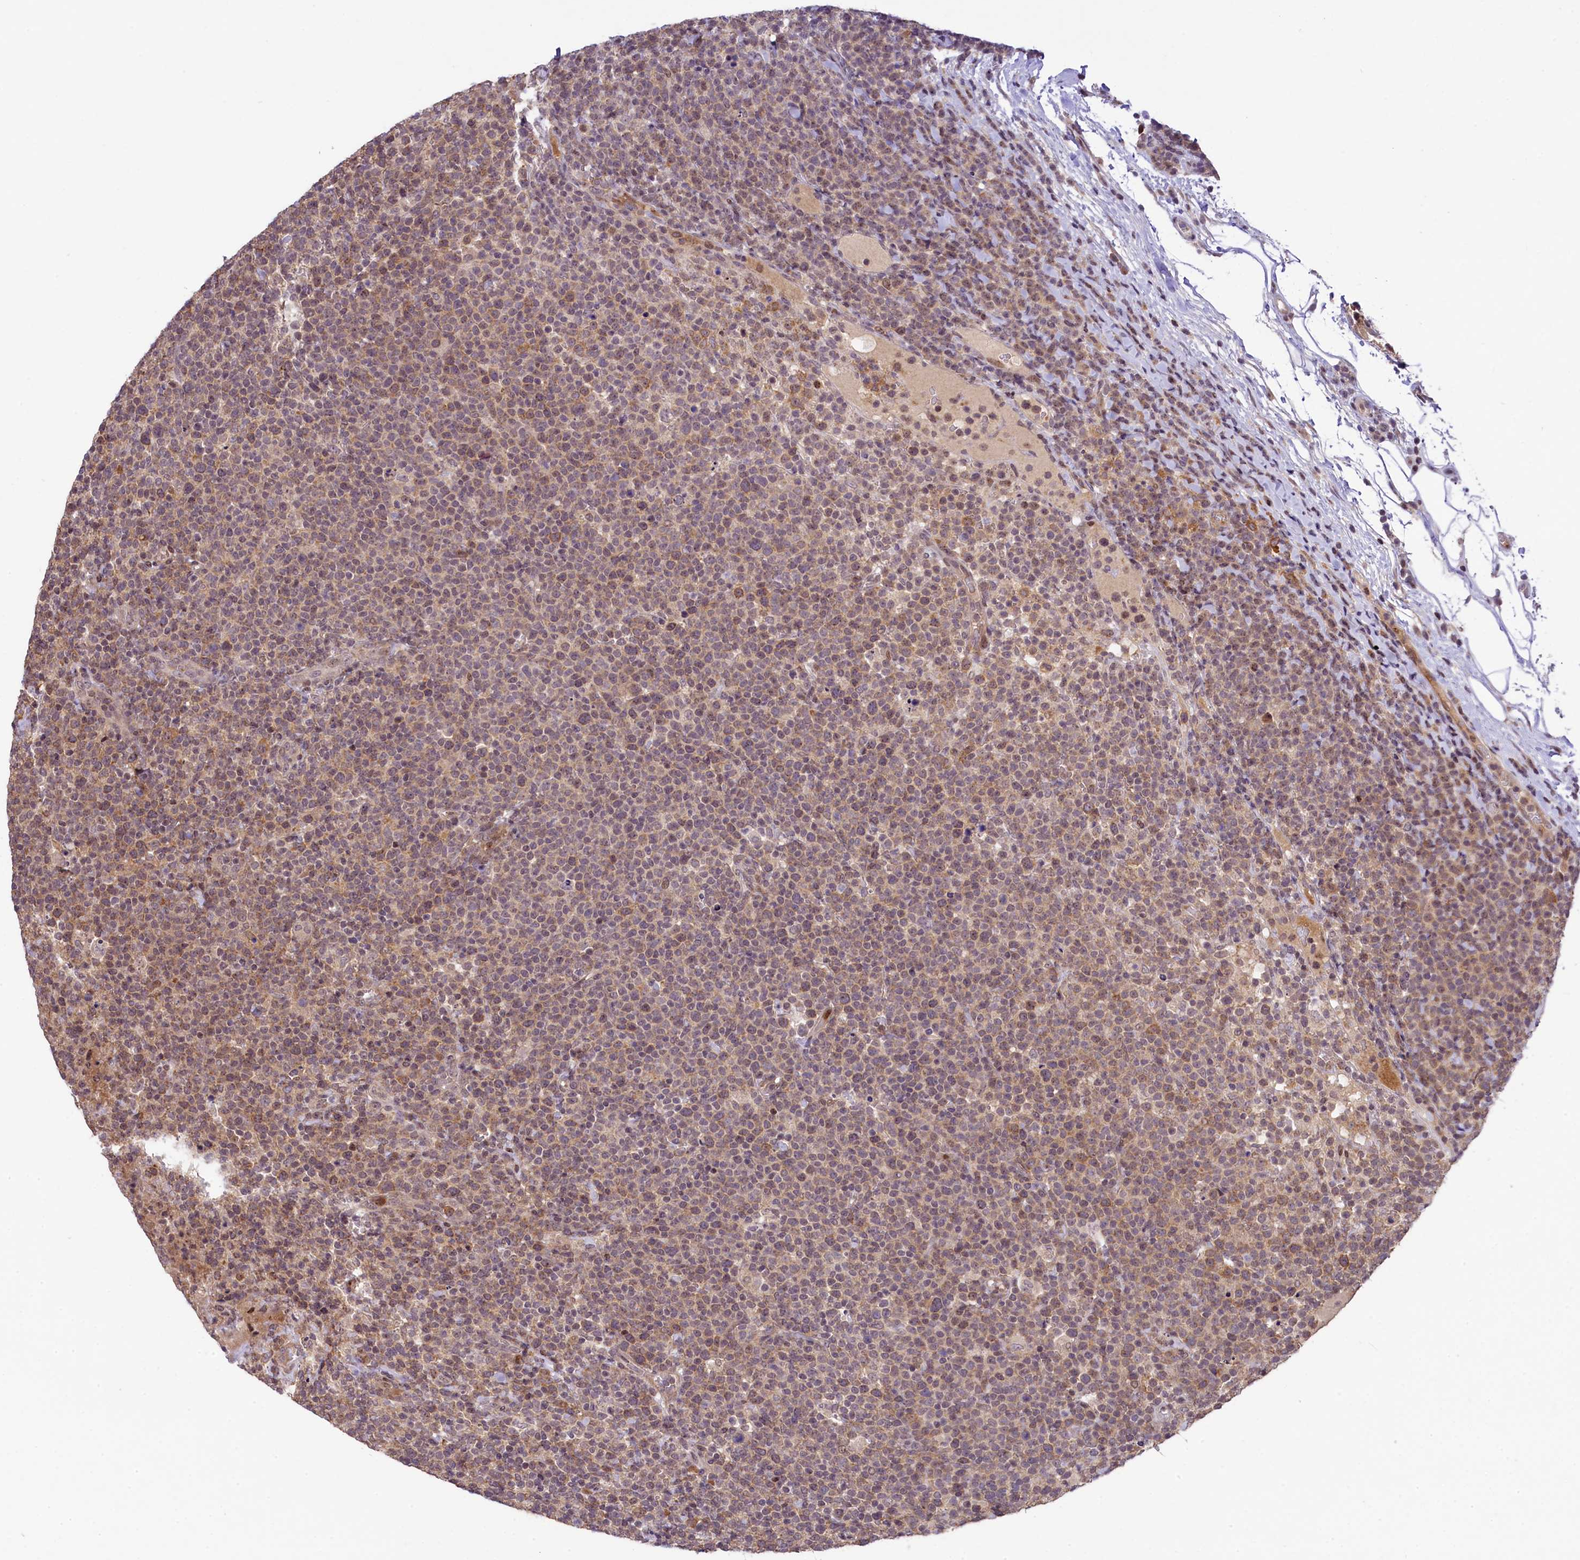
{"staining": {"intensity": "weak", "quantity": ">75%", "location": "cytoplasmic/membranous"}, "tissue": "lymphoma", "cell_type": "Tumor cells", "image_type": "cancer", "snomed": [{"axis": "morphology", "description": "Malignant lymphoma, non-Hodgkin's type, High grade"}, {"axis": "topography", "description": "Lymph node"}], "caption": "IHC image of neoplastic tissue: high-grade malignant lymphoma, non-Hodgkin's type stained using IHC displays low levels of weak protein expression localized specifically in the cytoplasmic/membranous of tumor cells, appearing as a cytoplasmic/membranous brown color.", "gene": "RBBP8", "patient": {"sex": "male", "age": 61}}